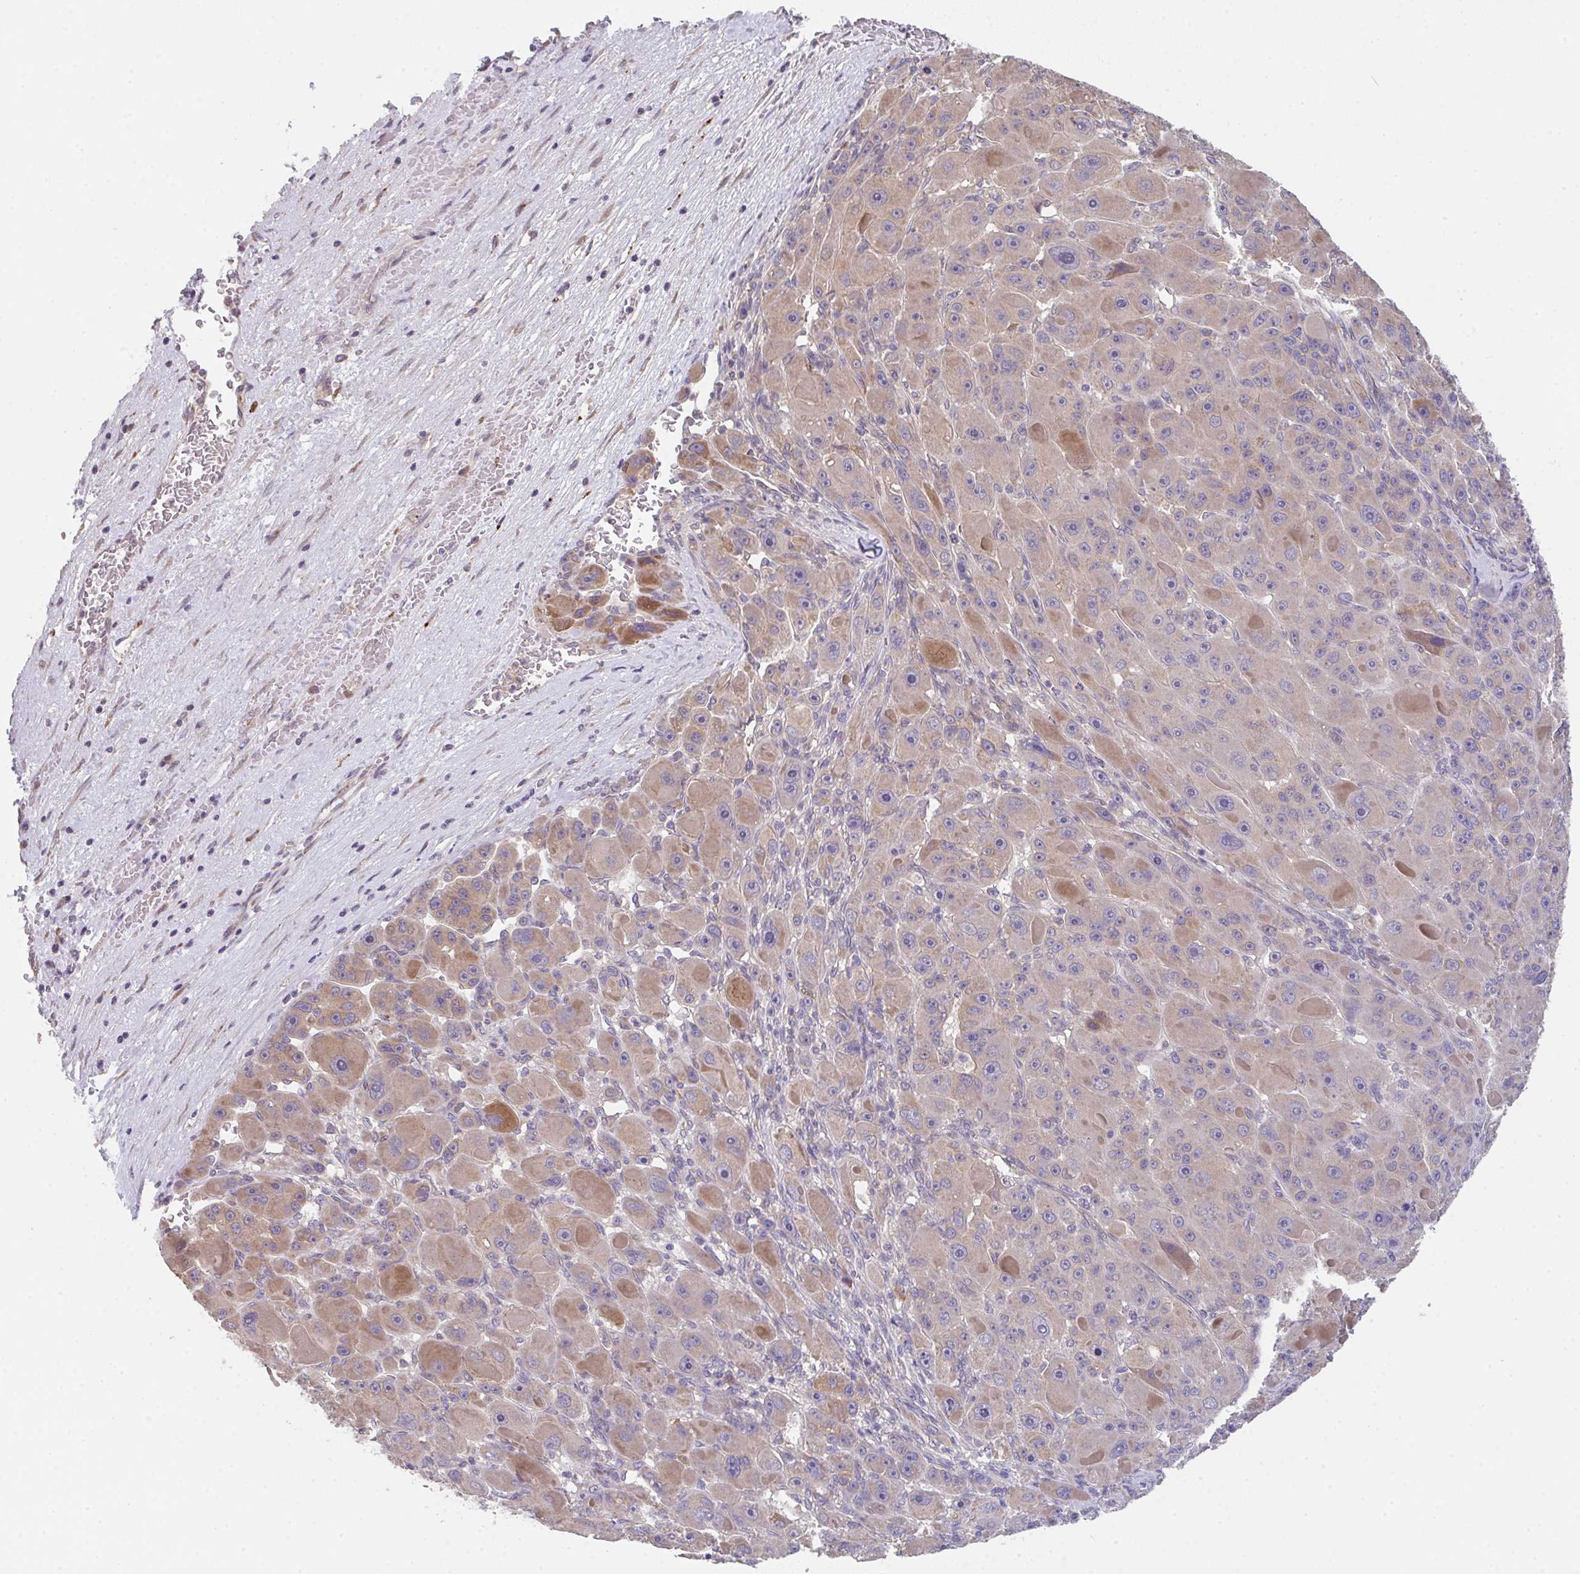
{"staining": {"intensity": "moderate", "quantity": "<25%", "location": "cytoplasmic/membranous"}, "tissue": "liver cancer", "cell_type": "Tumor cells", "image_type": "cancer", "snomed": [{"axis": "morphology", "description": "Carcinoma, Hepatocellular, NOS"}, {"axis": "topography", "description": "Liver"}], "caption": "This image reveals liver hepatocellular carcinoma stained with IHC to label a protein in brown. The cytoplasmic/membranous of tumor cells show moderate positivity for the protein. Nuclei are counter-stained blue.", "gene": "TSPAN31", "patient": {"sex": "male", "age": 76}}